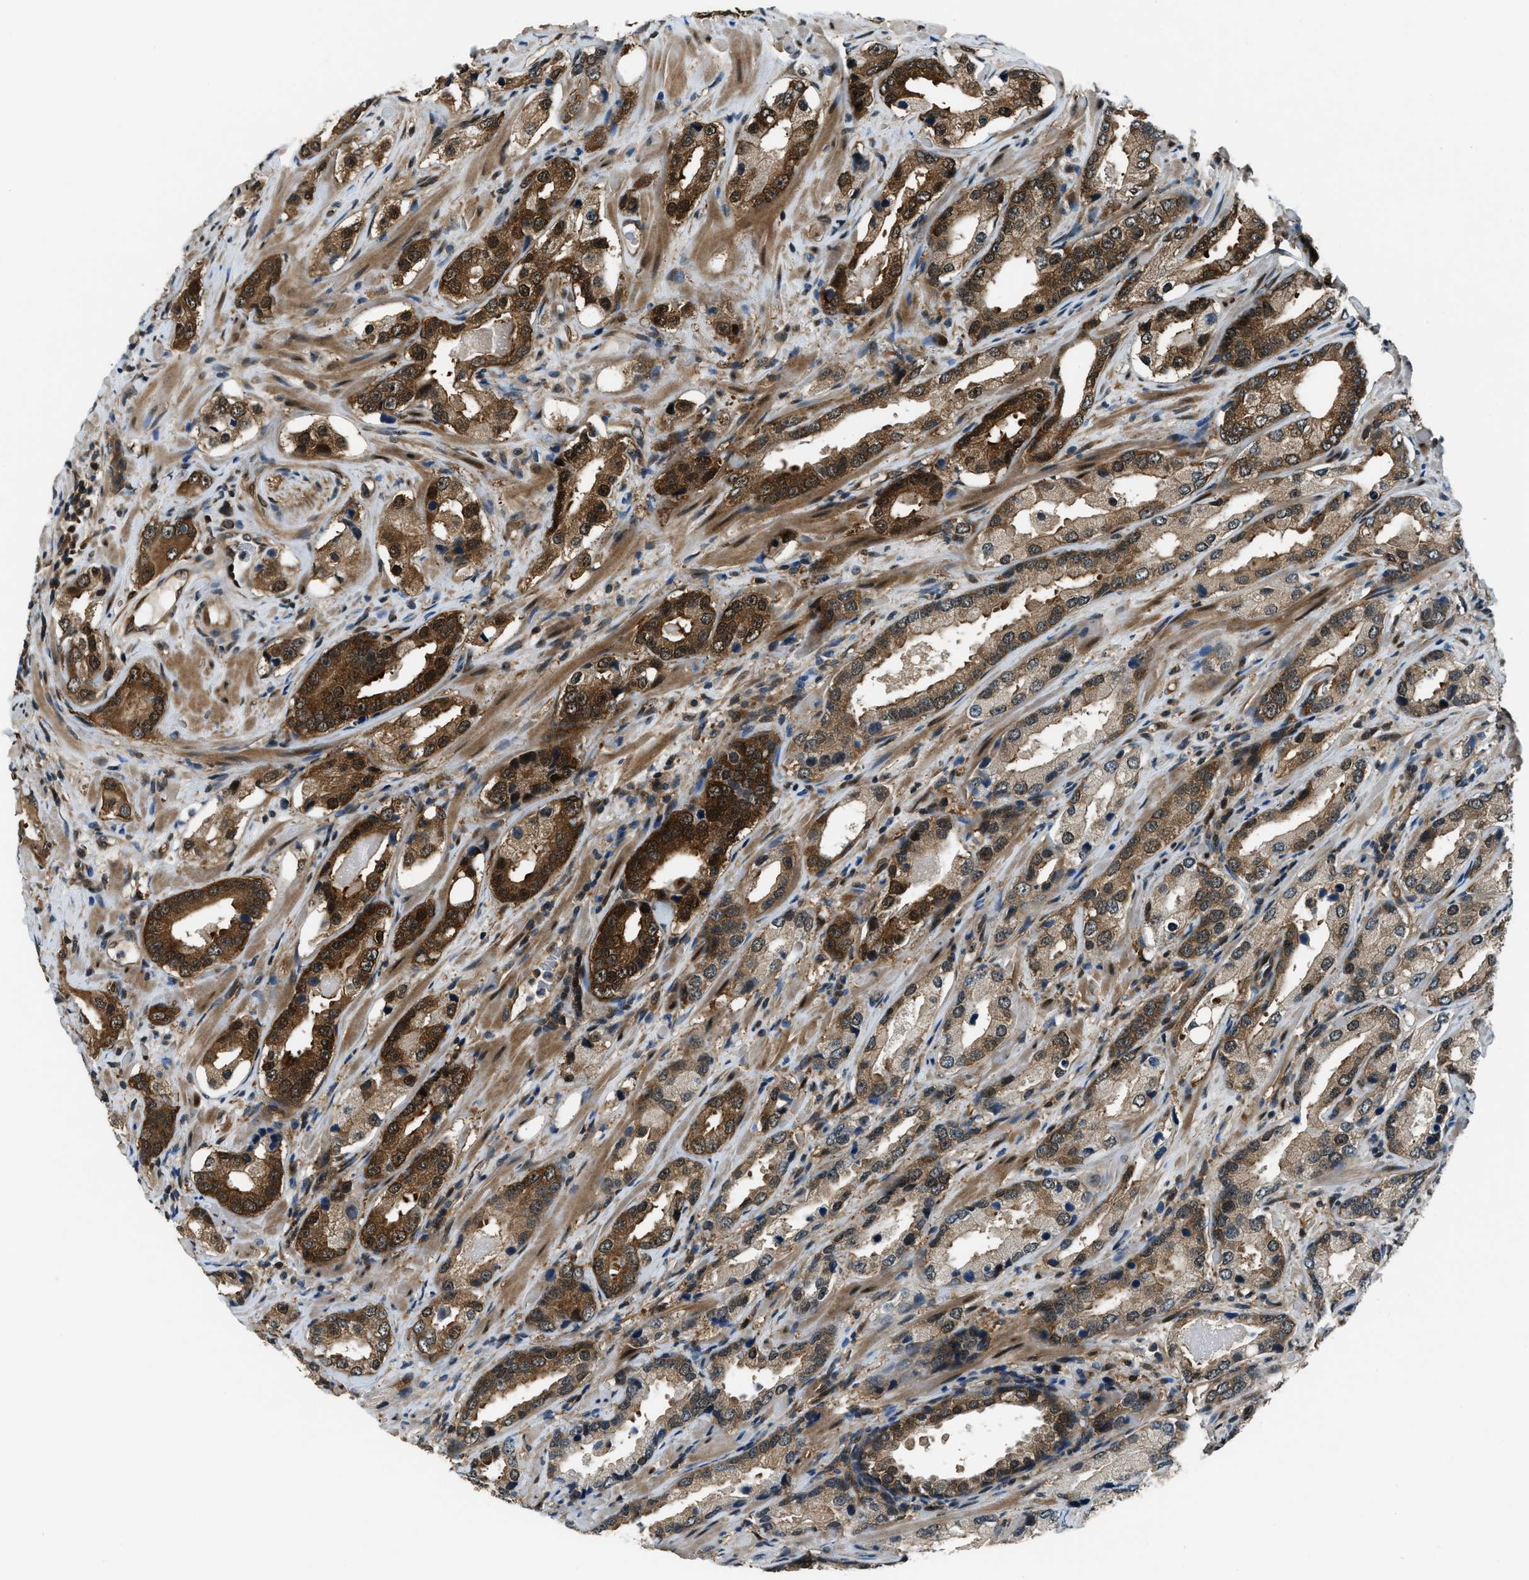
{"staining": {"intensity": "strong", "quantity": ">75%", "location": "cytoplasmic/membranous,nuclear"}, "tissue": "prostate cancer", "cell_type": "Tumor cells", "image_type": "cancer", "snomed": [{"axis": "morphology", "description": "Adenocarcinoma, High grade"}, {"axis": "topography", "description": "Prostate"}], "caption": "Protein expression analysis of human adenocarcinoma (high-grade) (prostate) reveals strong cytoplasmic/membranous and nuclear staining in approximately >75% of tumor cells. The protein of interest is shown in brown color, while the nuclei are stained blue.", "gene": "NUDCD3", "patient": {"sex": "male", "age": 63}}